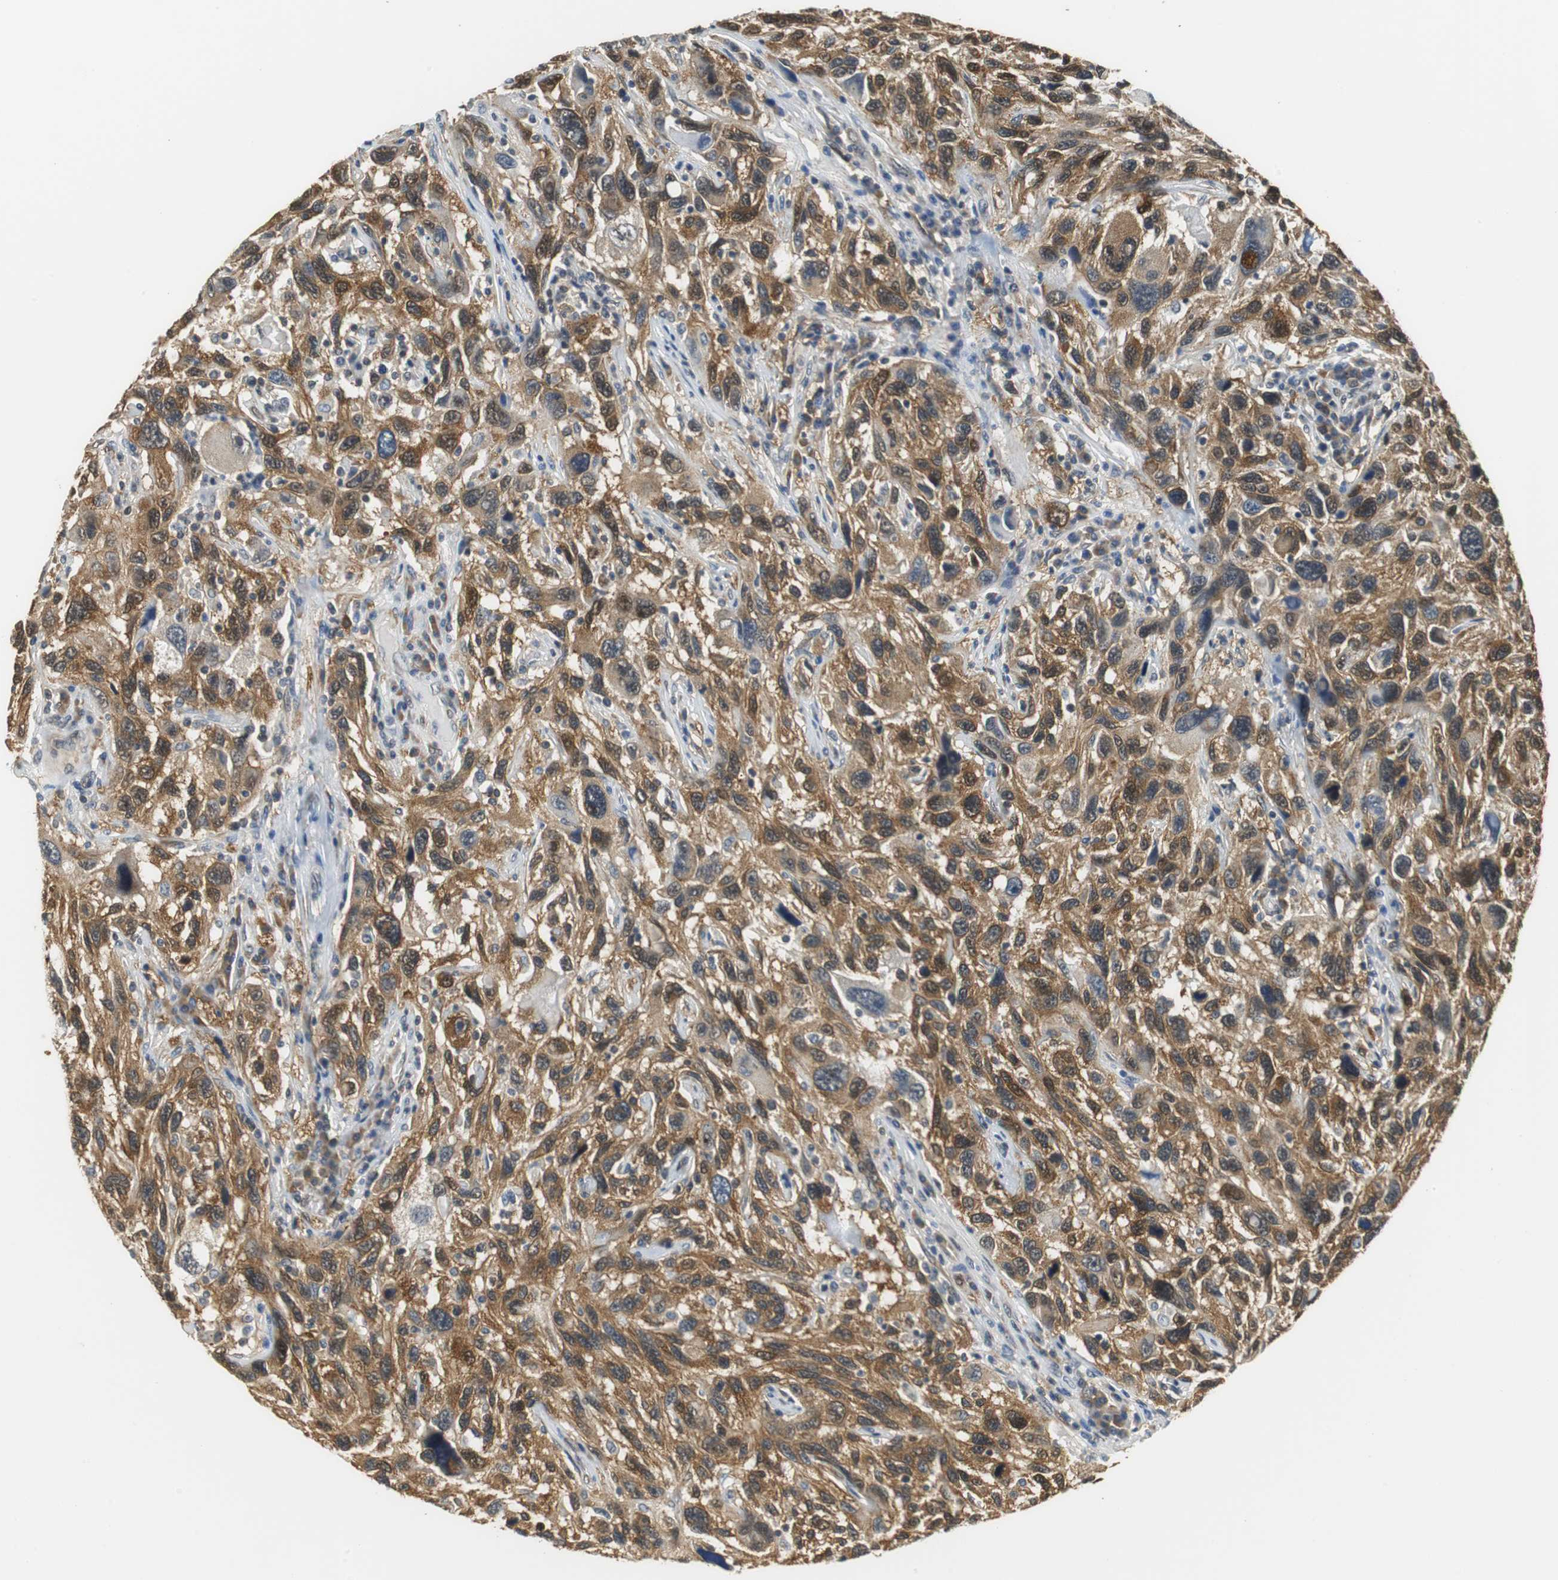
{"staining": {"intensity": "moderate", "quantity": ">75%", "location": "cytoplasmic/membranous"}, "tissue": "melanoma", "cell_type": "Tumor cells", "image_type": "cancer", "snomed": [{"axis": "morphology", "description": "Malignant melanoma, NOS"}, {"axis": "topography", "description": "Skin"}], "caption": "Immunohistochemistry (IHC) staining of malignant melanoma, which displays medium levels of moderate cytoplasmic/membranous expression in approximately >75% of tumor cells indicating moderate cytoplasmic/membranous protein positivity. The staining was performed using DAB (3,3'-diaminobenzidine) (brown) for protein detection and nuclei were counterstained in hematoxylin (blue).", "gene": "UBQLN2", "patient": {"sex": "male", "age": 53}}